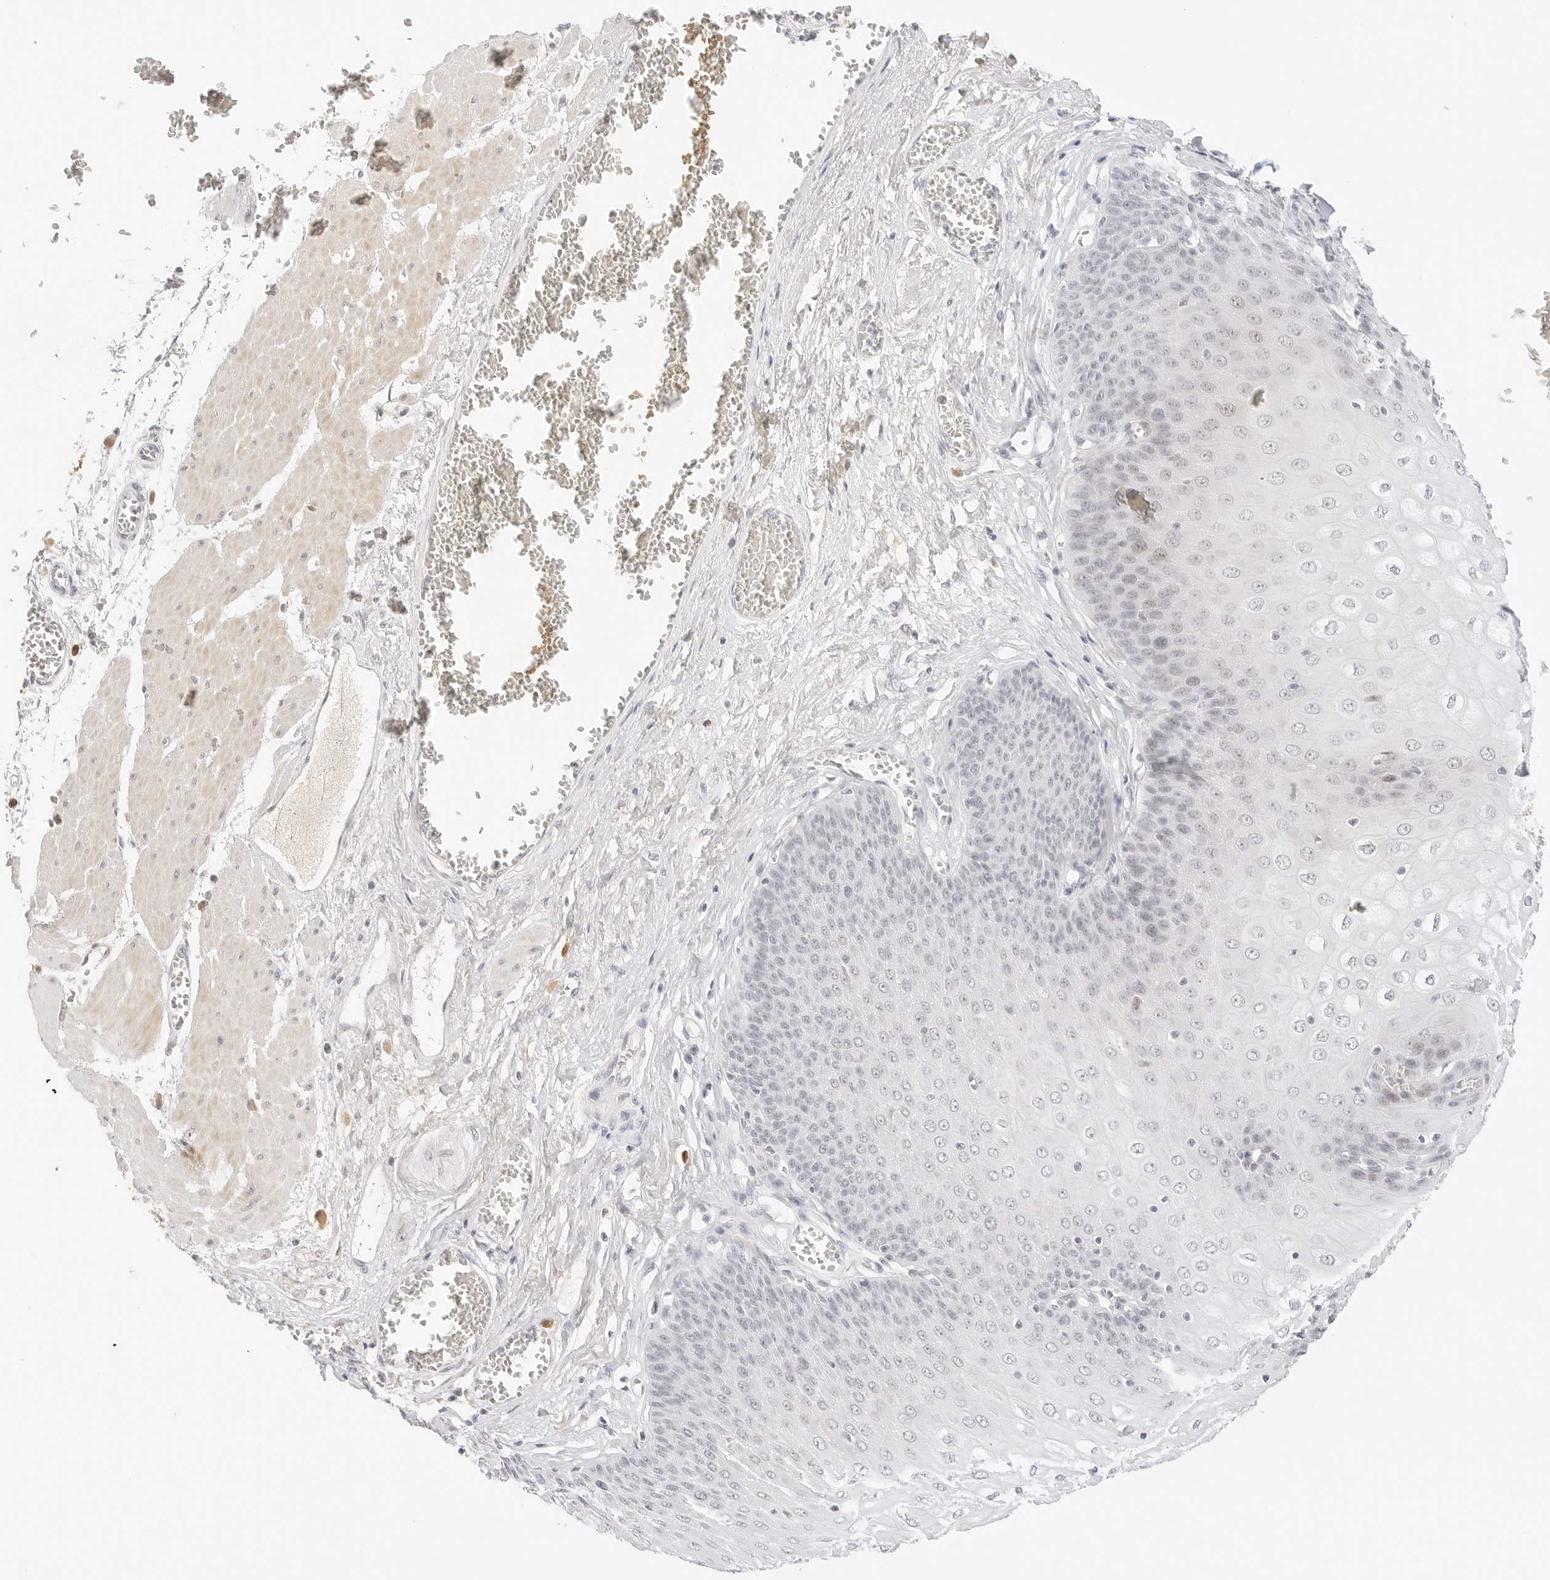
{"staining": {"intensity": "weak", "quantity": "<25%", "location": "nuclear"}, "tissue": "esophagus", "cell_type": "Squamous epithelial cells", "image_type": "normal", "snomed": [{"axis": "morphology", "description": "Normal tissue, NOS"}, {"axis": "topography", "description": "Esophagus"}], "caption": "Squamous epithelial cells are negative for protein expression in normal human esophagus. (Brightfield microscopy of DAB (3,3'-diaminobenzidine) immunohistochemistry at high magnification).", "gene": "XKR4", "patient": {"sex": "male", "age": 60}}